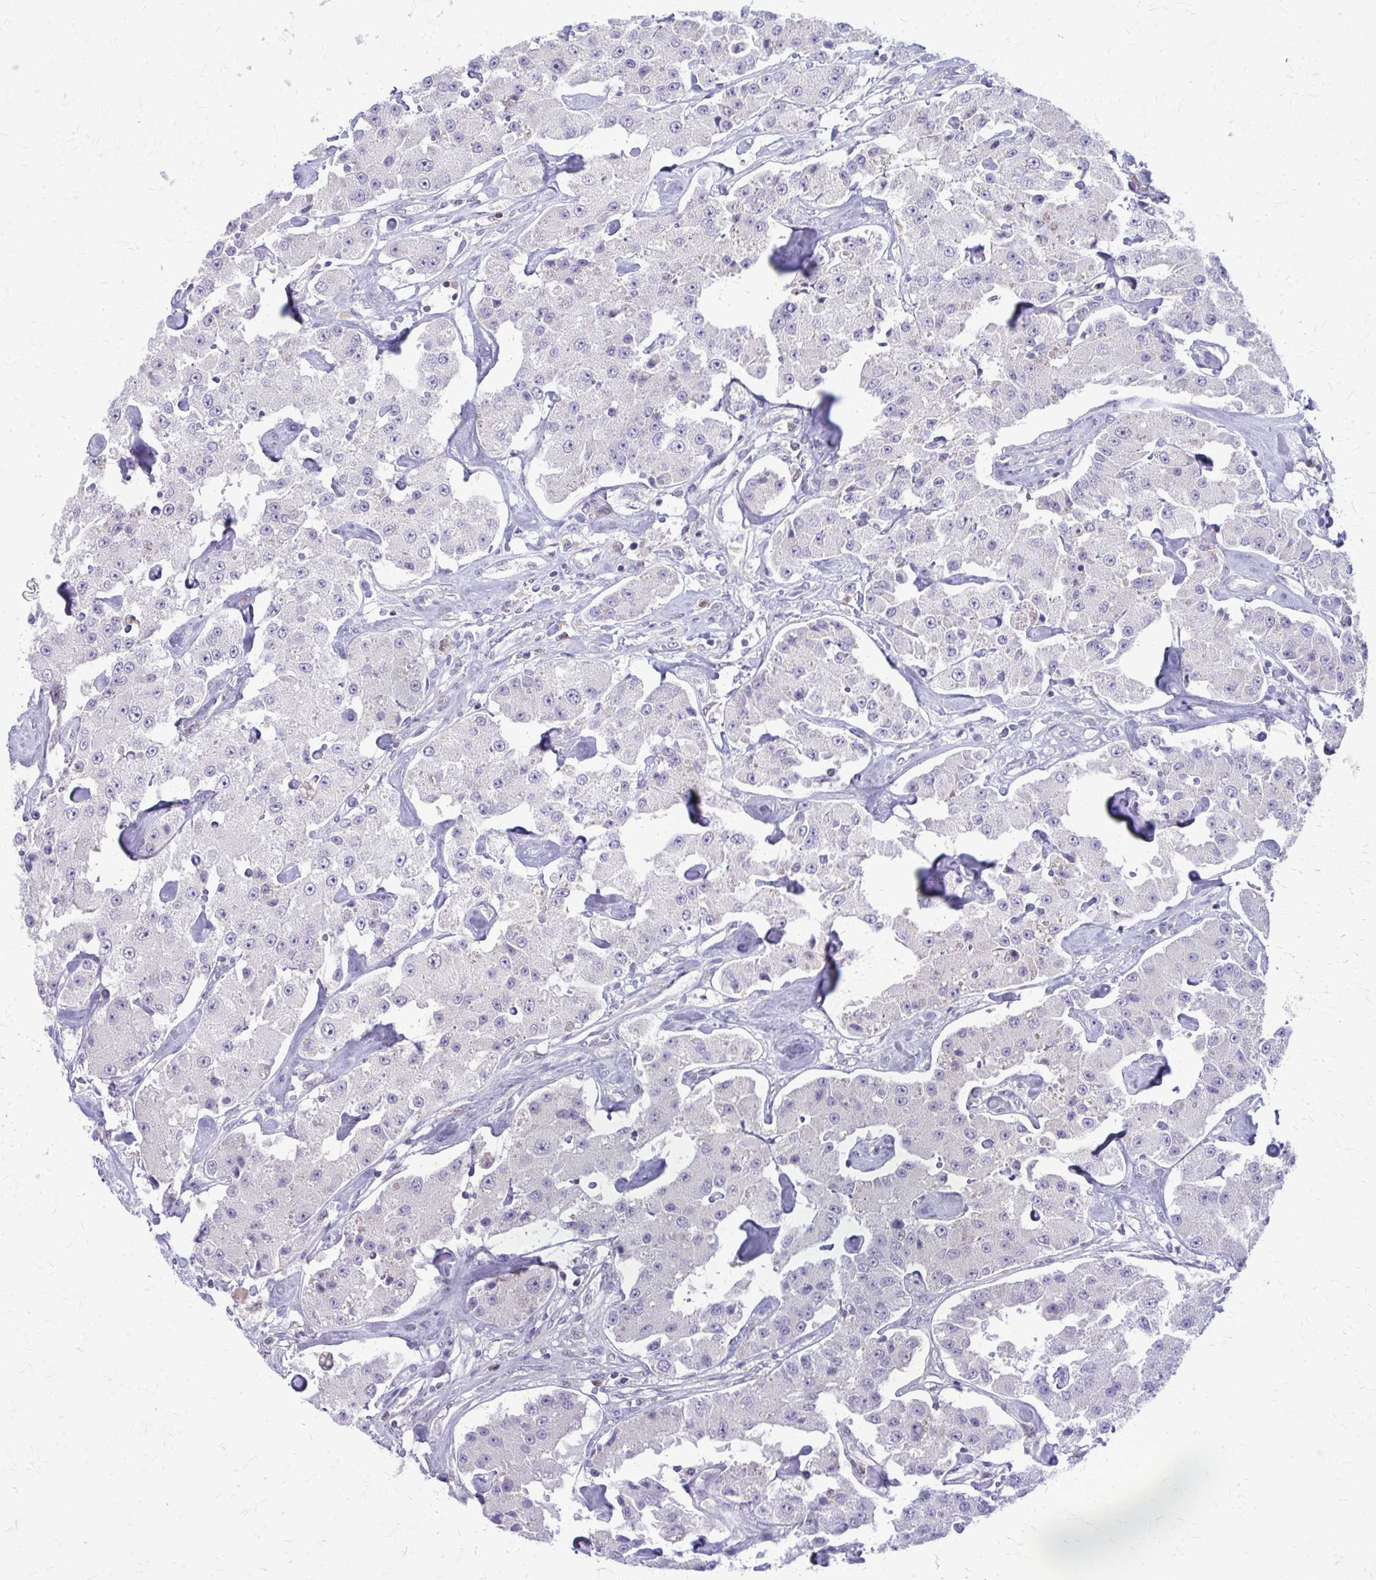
{"staining": {"intensity": "negative", "quantity": "none", "location": "none"}, "tissue": "carcinoid", "cell_type": "Tumor cells", "image_type": "cancer", "snomed": [{"axis": "morphology", "description": "Carcinoid, malignant, NOS"}, {"axis": "topography", "description": "Pancreas"}], "caption": "Immunohistochemistry image of malignant carcinoid stained for a protein (brown), which displays no positivity in tumor cells.", "gene": "GLRX", "patient": {"sex": "male", "age": 41}}